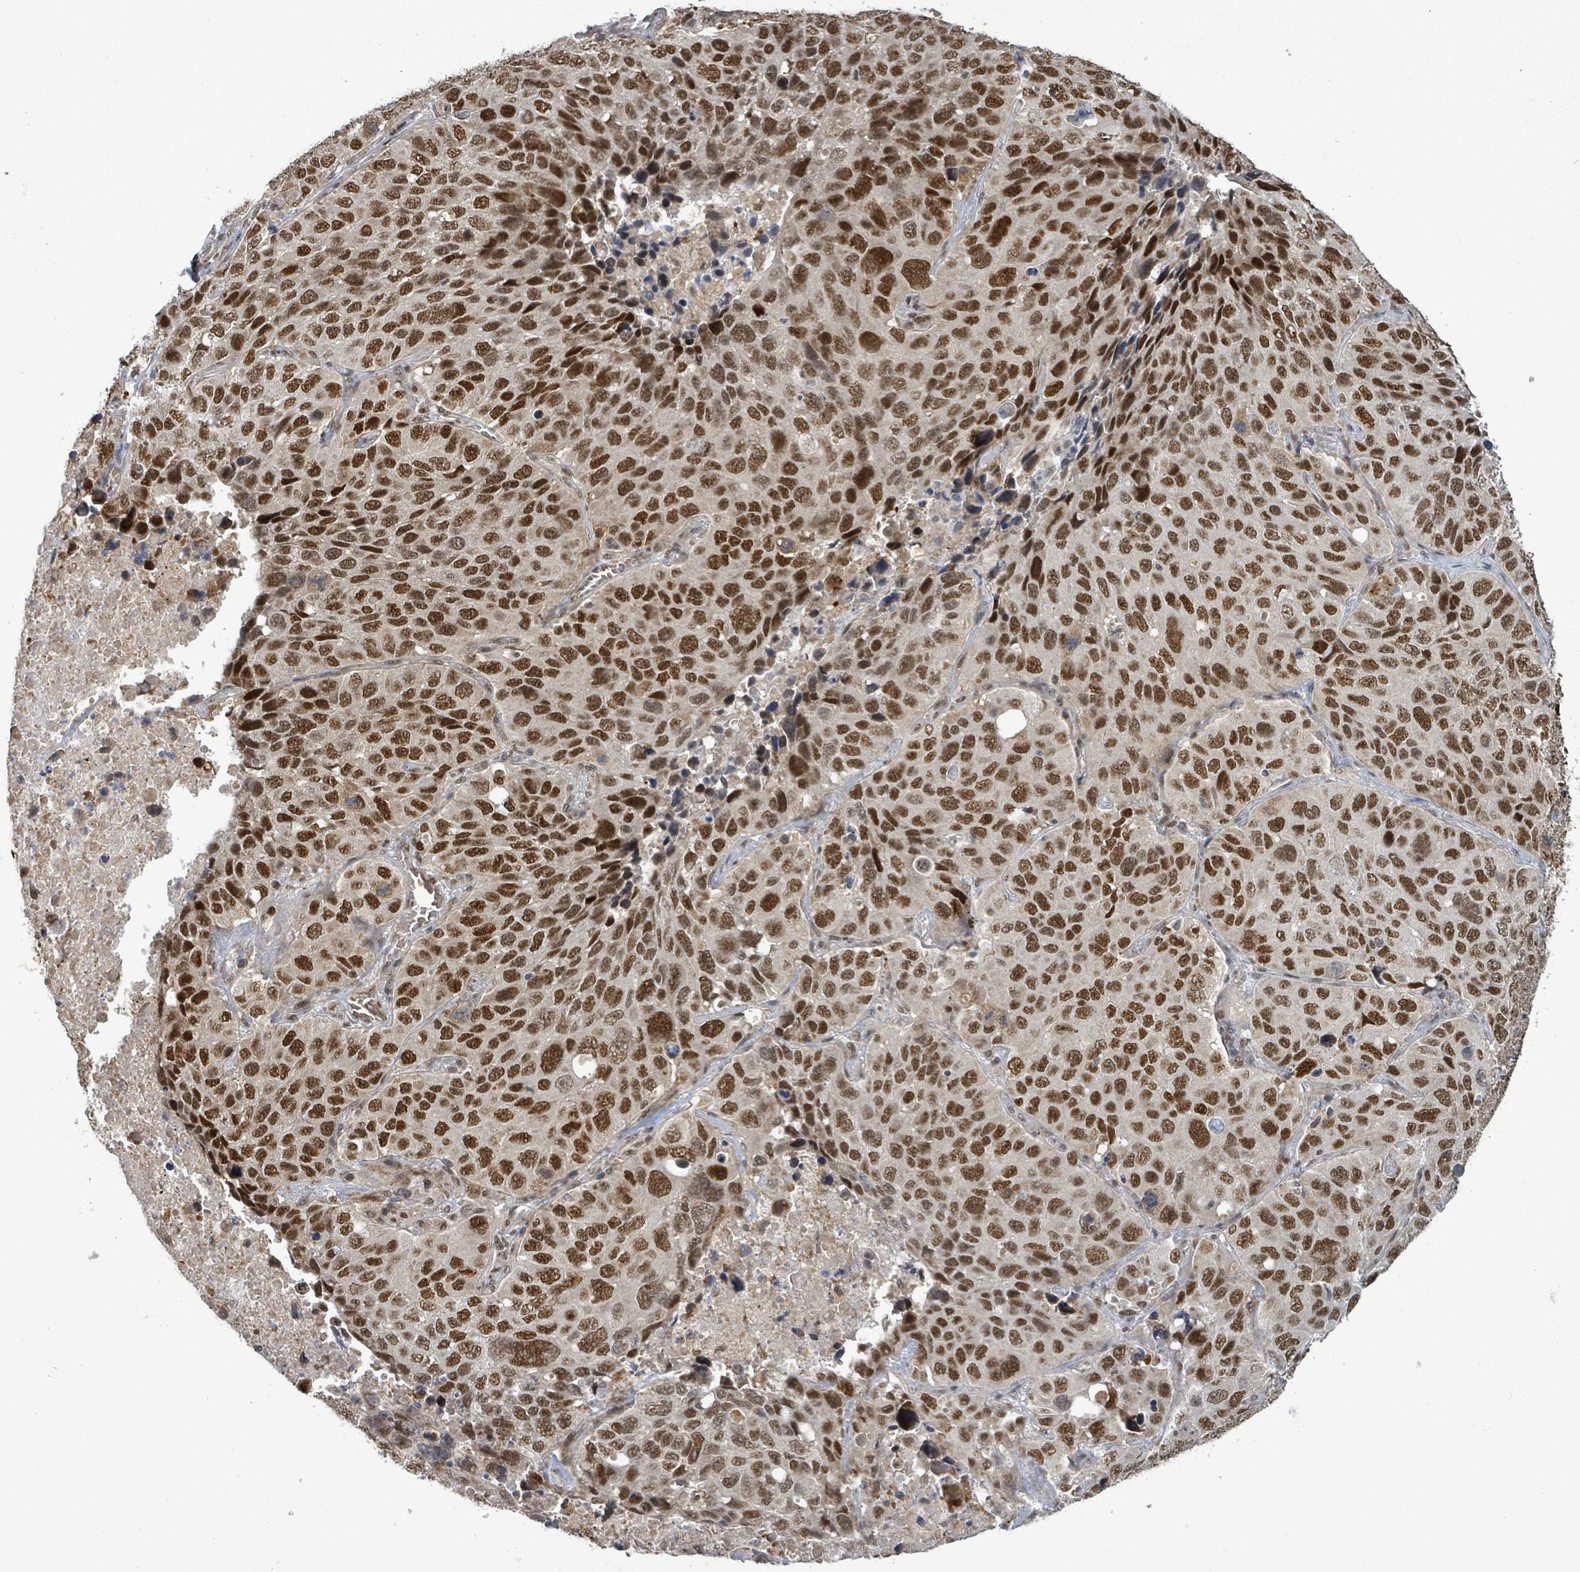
{"staining": {"intensity": "strong", "quantity": ">75%", "location": "nuclear"}, "tissue": "lung cancer", "cell_type": "Tumor cells", "image_type": "cancer", "snomed": [{"axis": "morphology", "description": "Squamous cell carcinoma, NOS"}, {"axis": "topography", "description": "Lung"}], "caption": "Lung cancer stained with immunohistochemistry (IHC) exhibits strong nuclear staining in approximately >75% of tumor cells.", "gene": "PATZ1", "patient": {"sex": "male", "age": 60}}